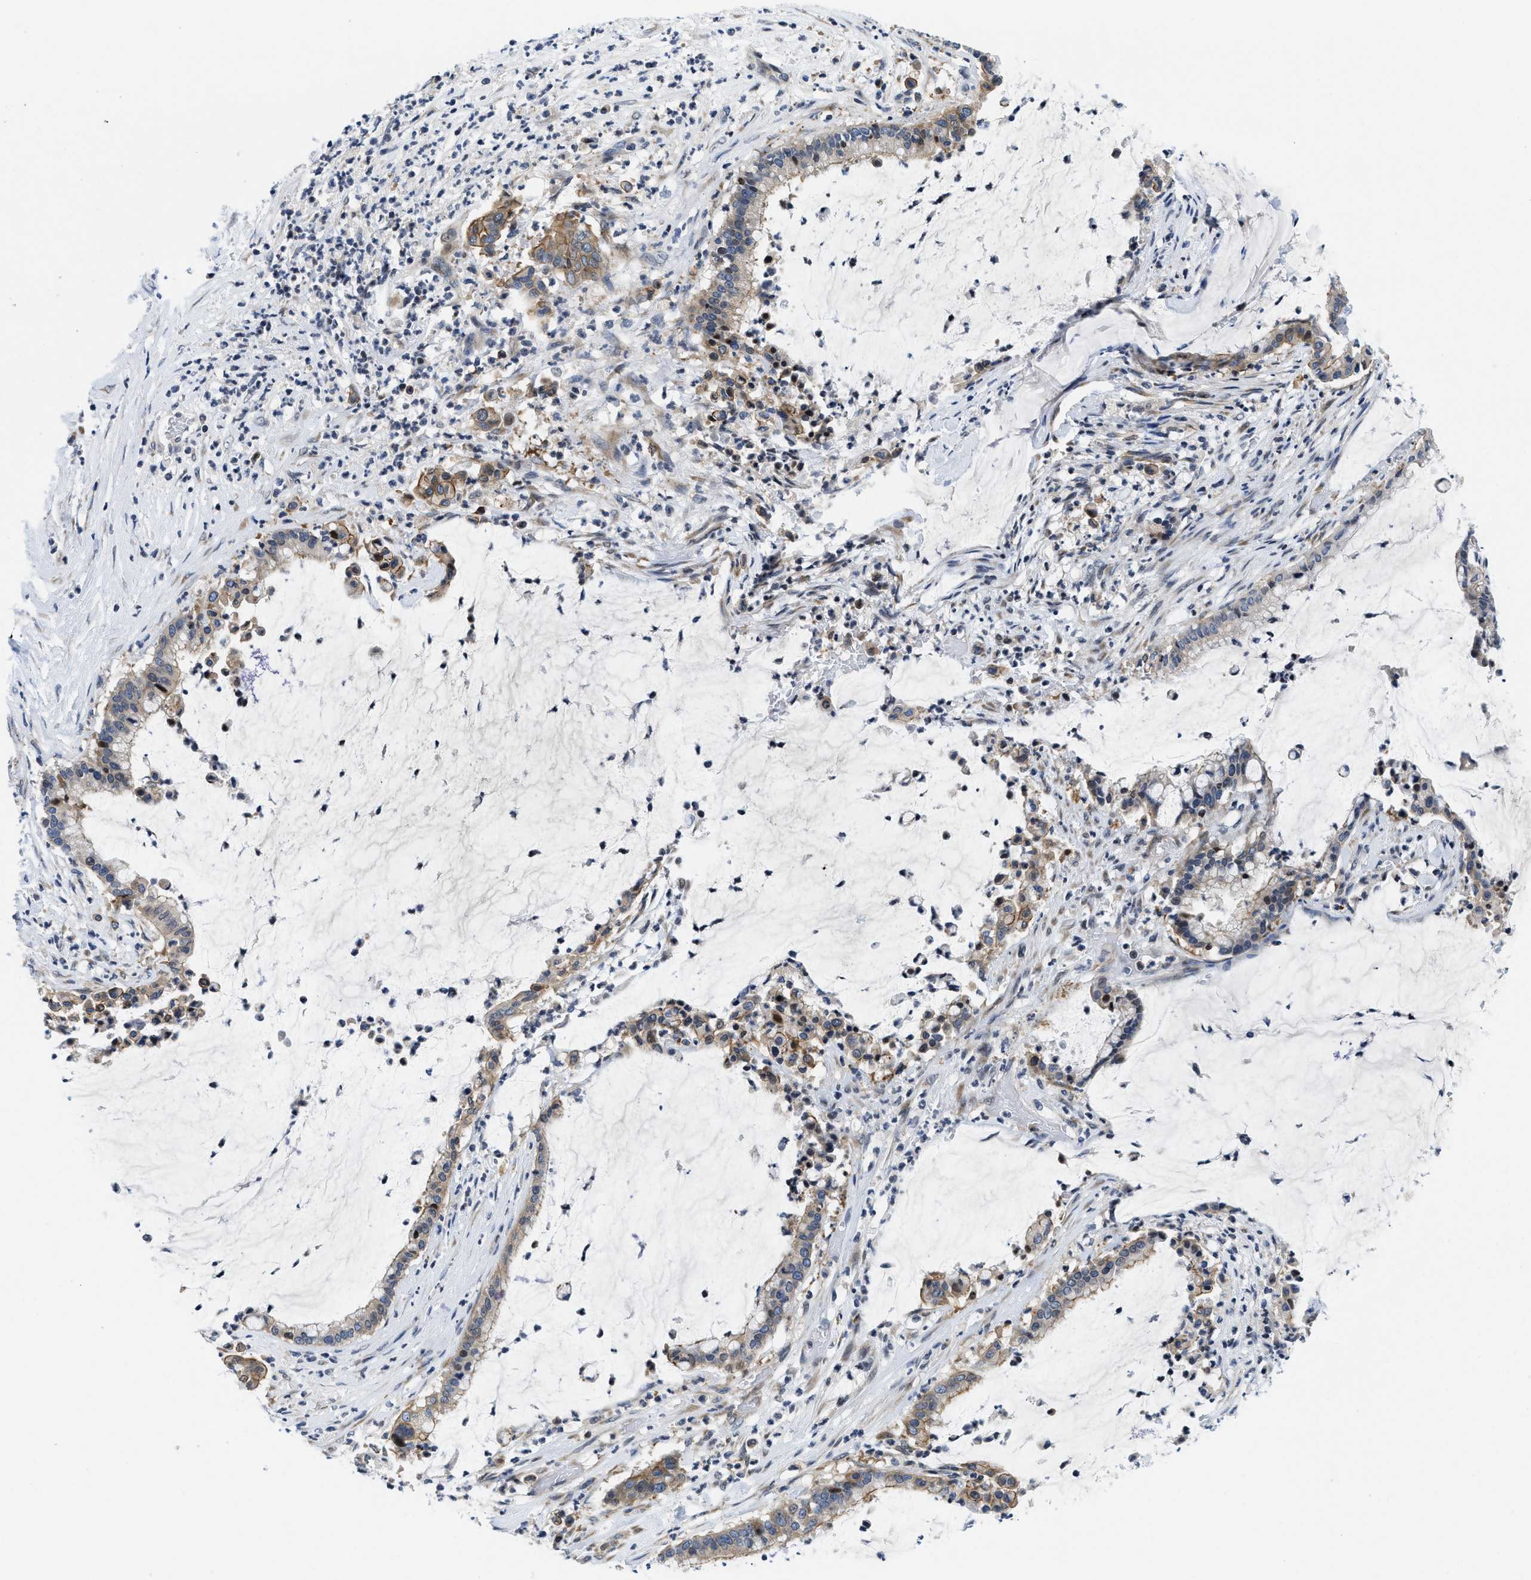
{"staining": {"intensity": "weak", "quantity": ">75%", "location": "cytoplasmic/membranous"}, "tissue": "pancreatic cancer", "cell_type": "Tumor cells", "image_type": "cancer", "snomed": [{"axis": "morphology", "description": "Adenocarcinoma, NOS"}, {"axis": "topography", "description": "Pancreas"}], "caption": "This micrograph reveals adenocarcinoma (pancreatic) stained with IHC to label a protein in brown. The cytoplasmic/membranous of tumor cells show weak positivity for the protein. Nuclei are counter-stained blue.", "gene": "IKBKE", "patient": {"sex": "male", "age": 41}}